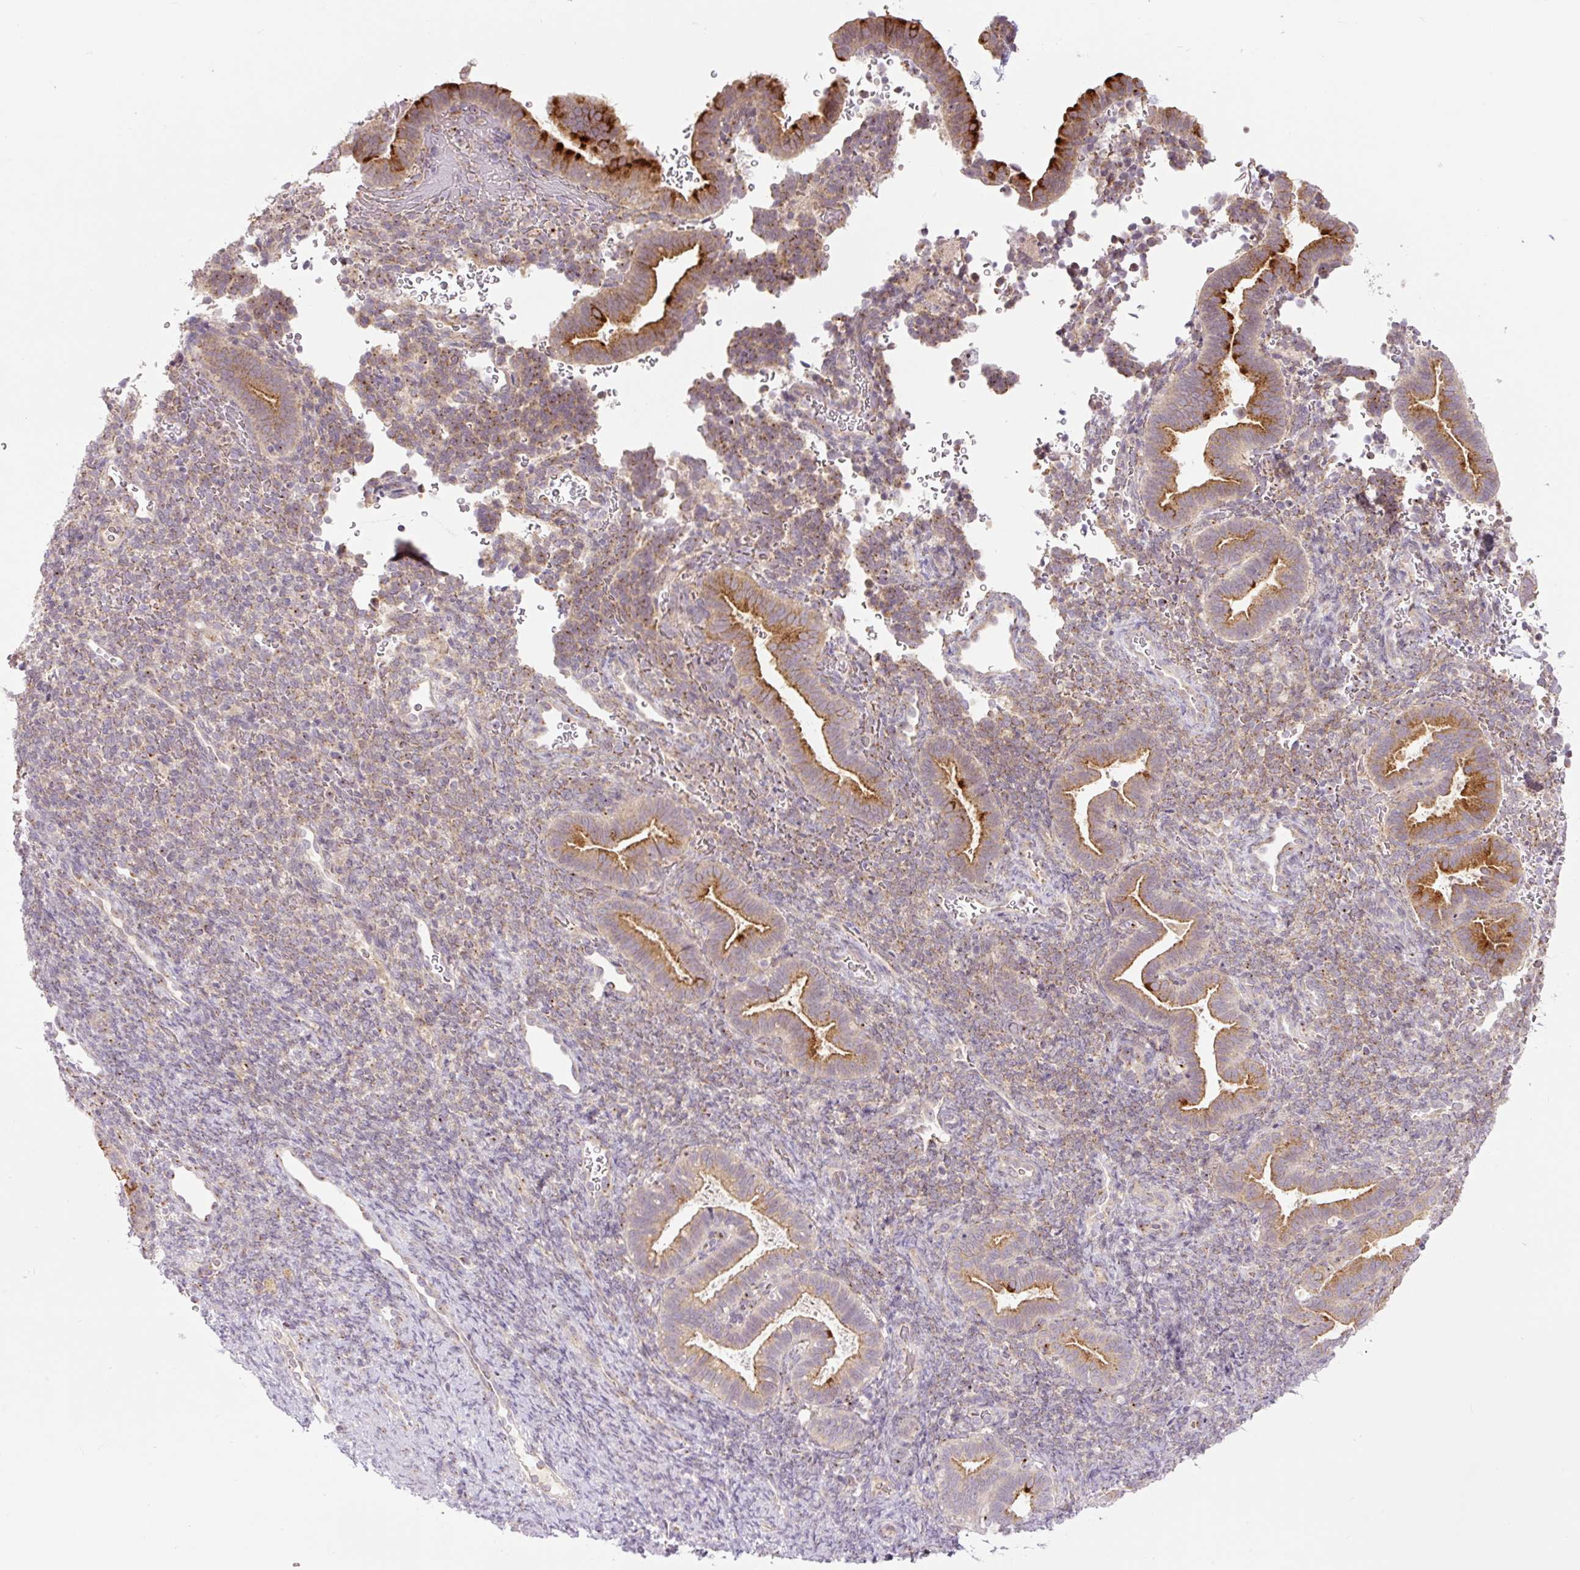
{"staining": {"intensity": "moderate", "quantity": "25%-75%", "location": "cytoplasmic/membranous"}, "tissue": "endometrium", "cell_type": "Cells in endometrial stroma", "image_type": "normal", "snomed": [{"axis": "morphology", "description": "Normal tissue, NOS"}, {"axis": "topography", "description": "Endometrium"}], "caption": "Immunohistochemical staining of normal human endometrium shows 25%-75% levels of moderate cytoplasmic/membranous protein positivity in approximately 25%-75% of cells in endometrial stroma.", "gene": "PCM1", "patient": {"sex": "female", "age": 34}}